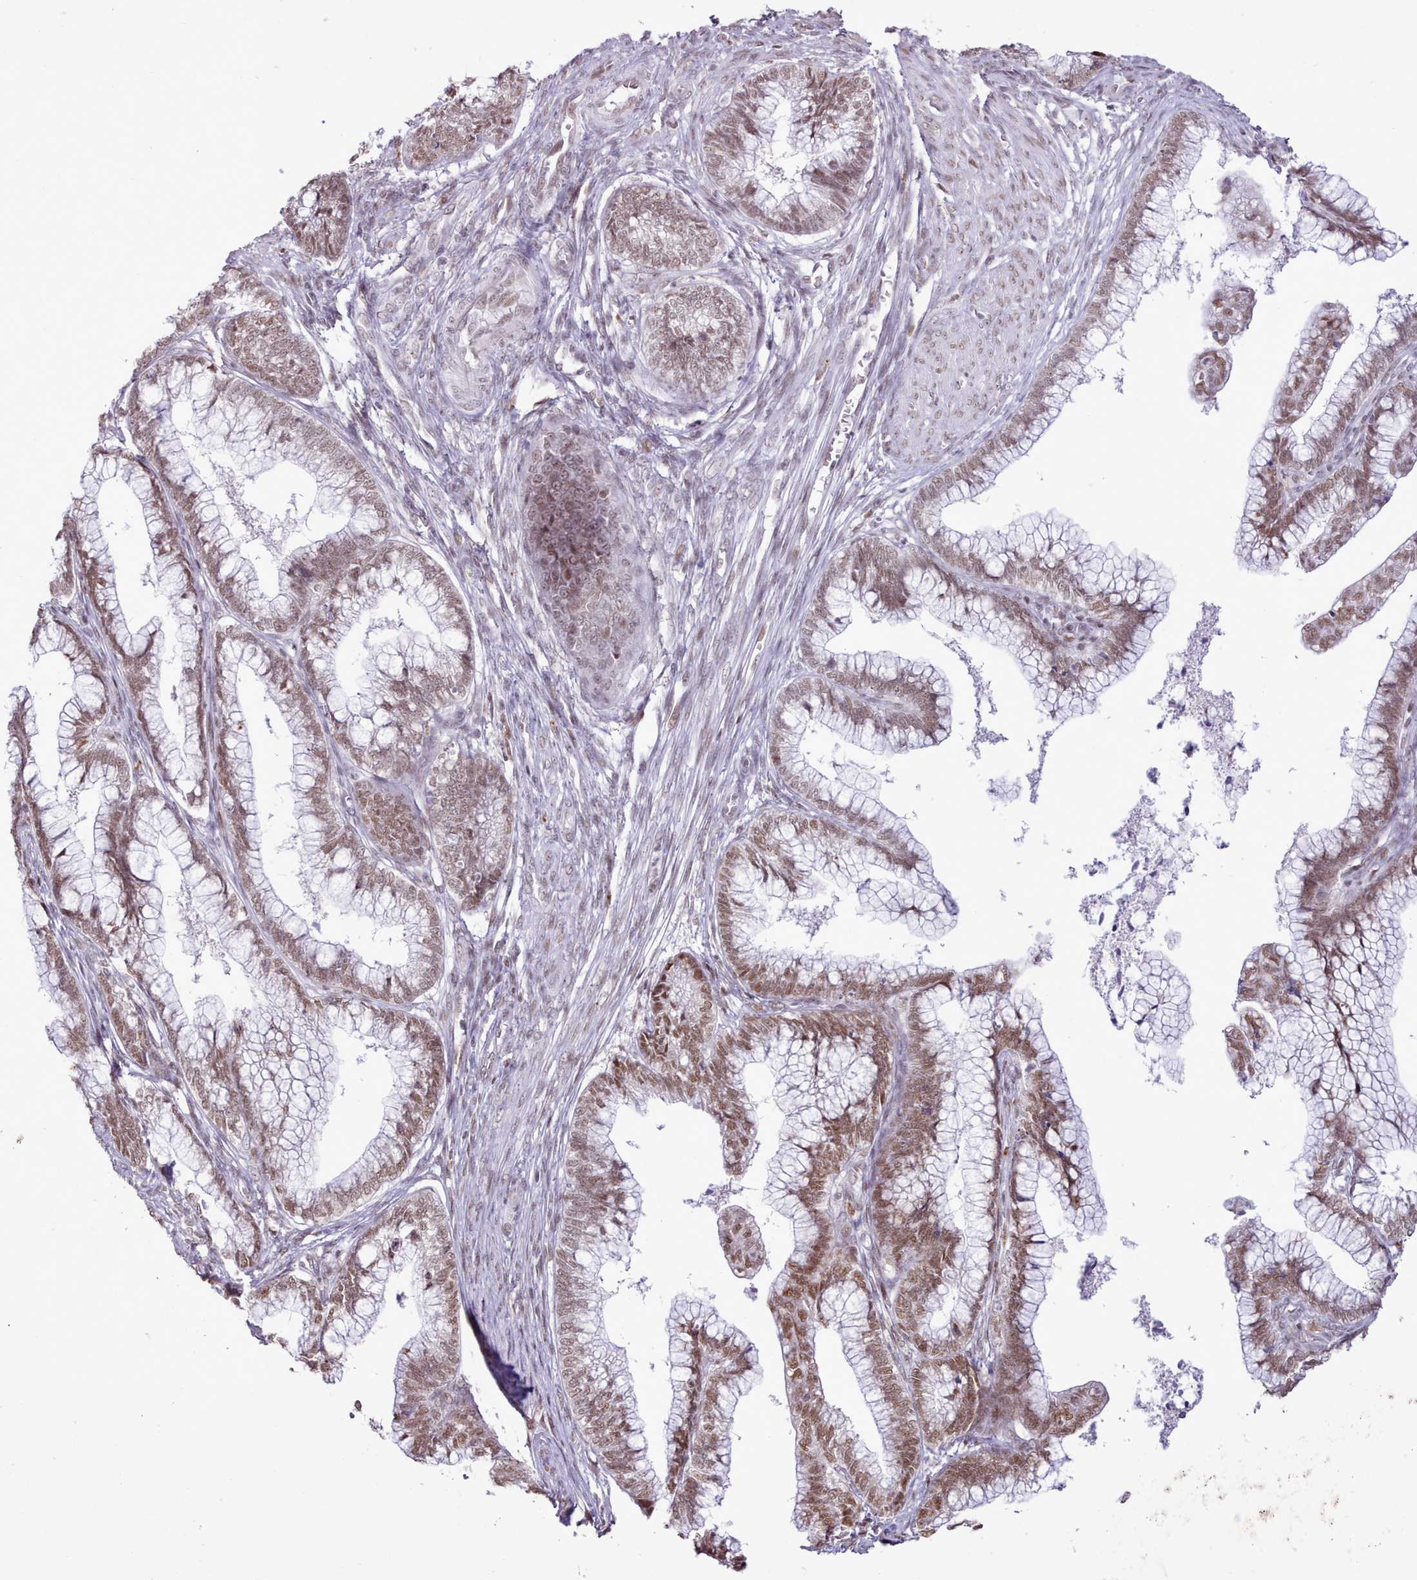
{"staining": {"intensity": "moderate", "quantity": ">75%", "location": "nuclear"}, "tissue": "cervical cancer", "cell_type": "Tumor cells", "image_type": "cancer", "snomed": [{"axis": "morphology", "description": "Adenocarcinoma, NOS"}, {"axis": "topography", "description": "Cervix"}], "caption": "A medium amount of moderate nuclear expression is appreciated in approximately >75% of tumor cells in cervical adenocarcinoma tissue.", "gene": "TAF15", "patient": {"sex": "female", "age": 44}}